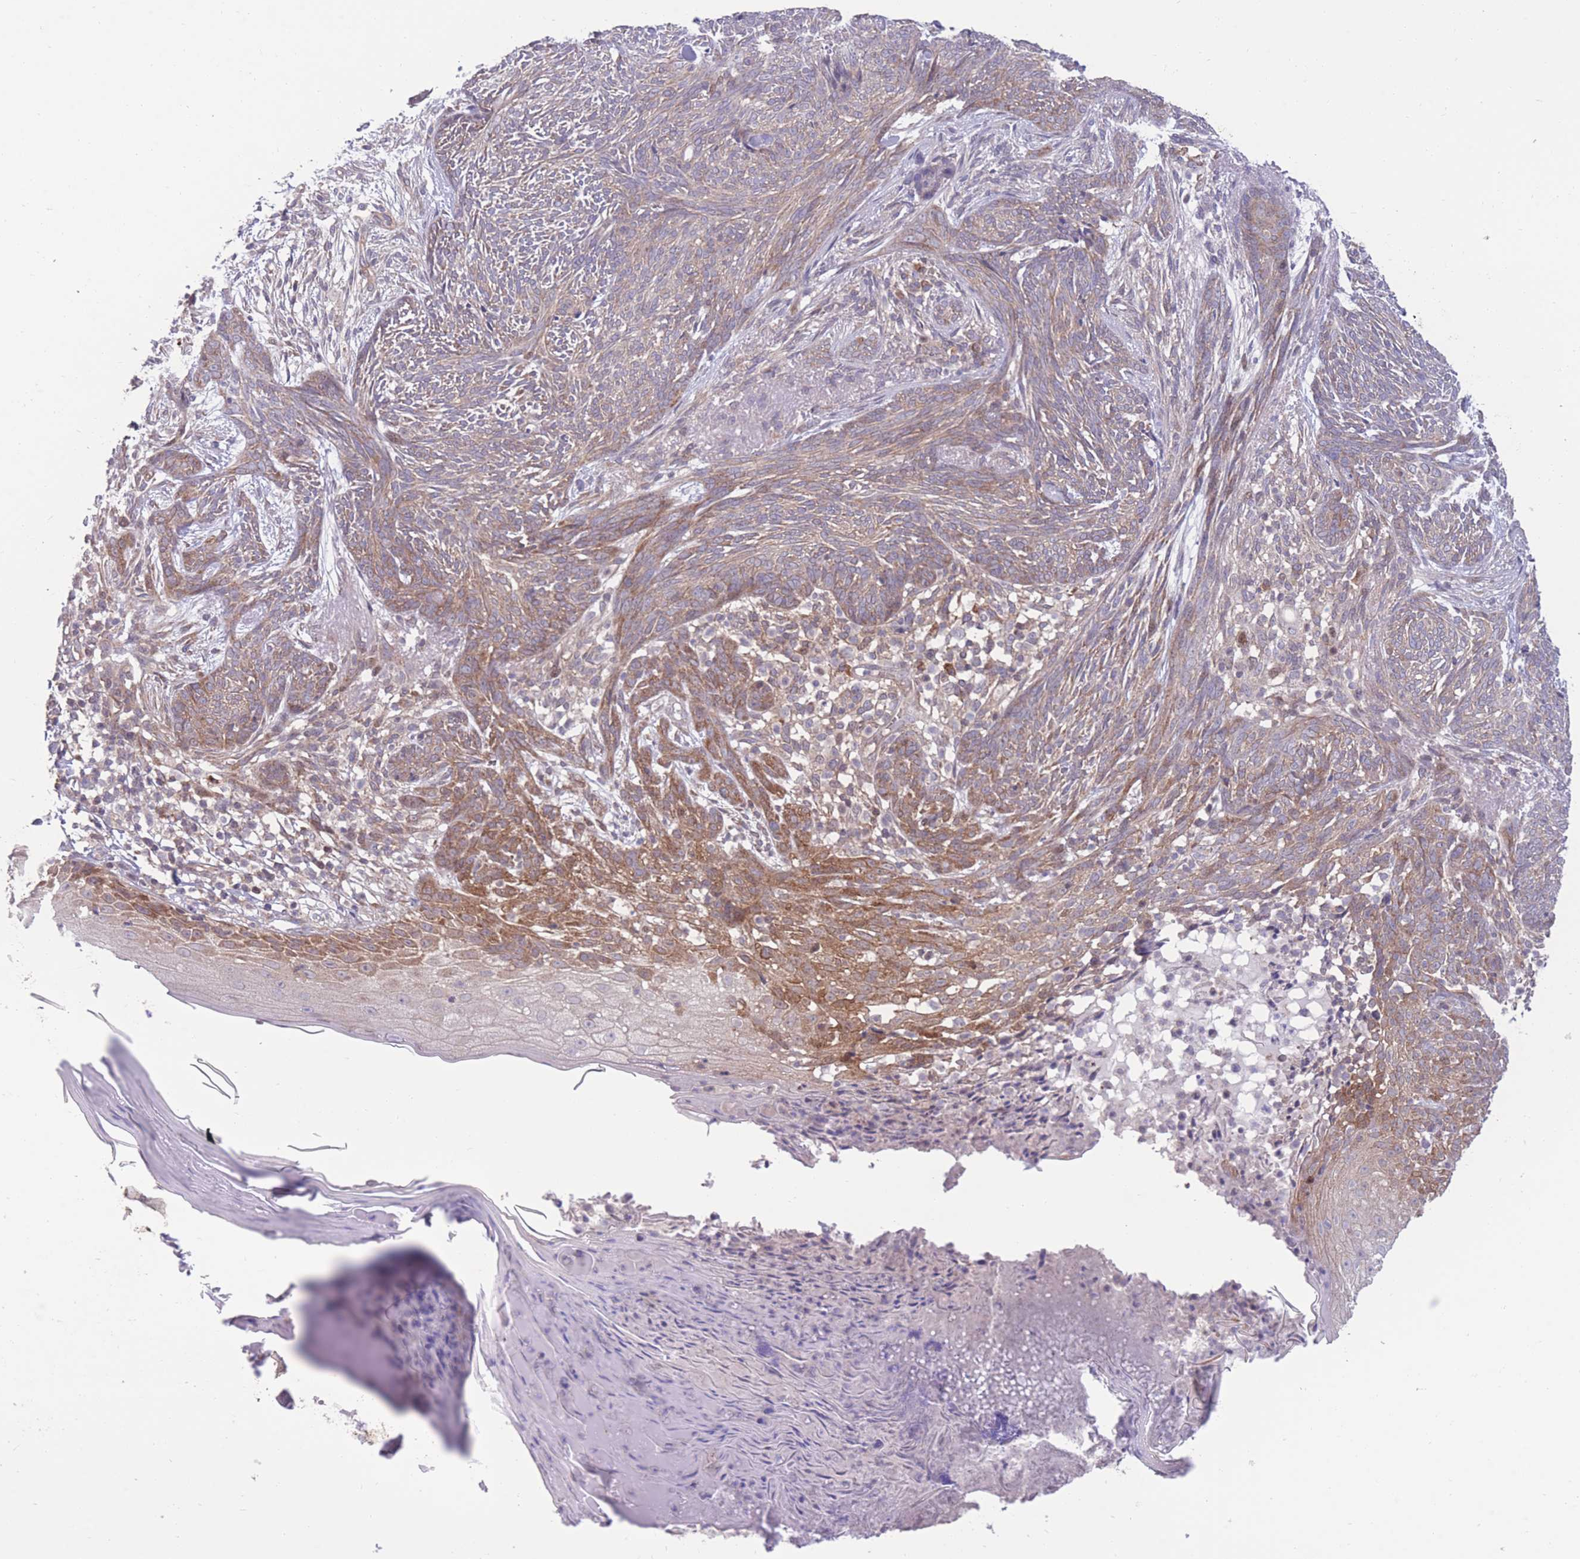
{"staining": {"intensity": "moderate", "quantity": "<25%", "location": "cytoplasmic/membranous"}, "tissue": "skin cancer", "cell_type": "Tumor cells", "image_type": "cancer", "snomed": [{"axis": "morphology", "description": "Basal cell carcinoma"}, {"axis": "topography", "description": "Skin"}], "caption": "Immunohistochemical staining of basal cell carcinoma (skin) shows low levels of moderate cytoplasmic/membranous staining in approximately <25% of tumor cells. (Brightfield microscopy of DAB IHC at high magnification).", "gene": "RIC8A", "patient": {"sex": "male", "age": 73}}